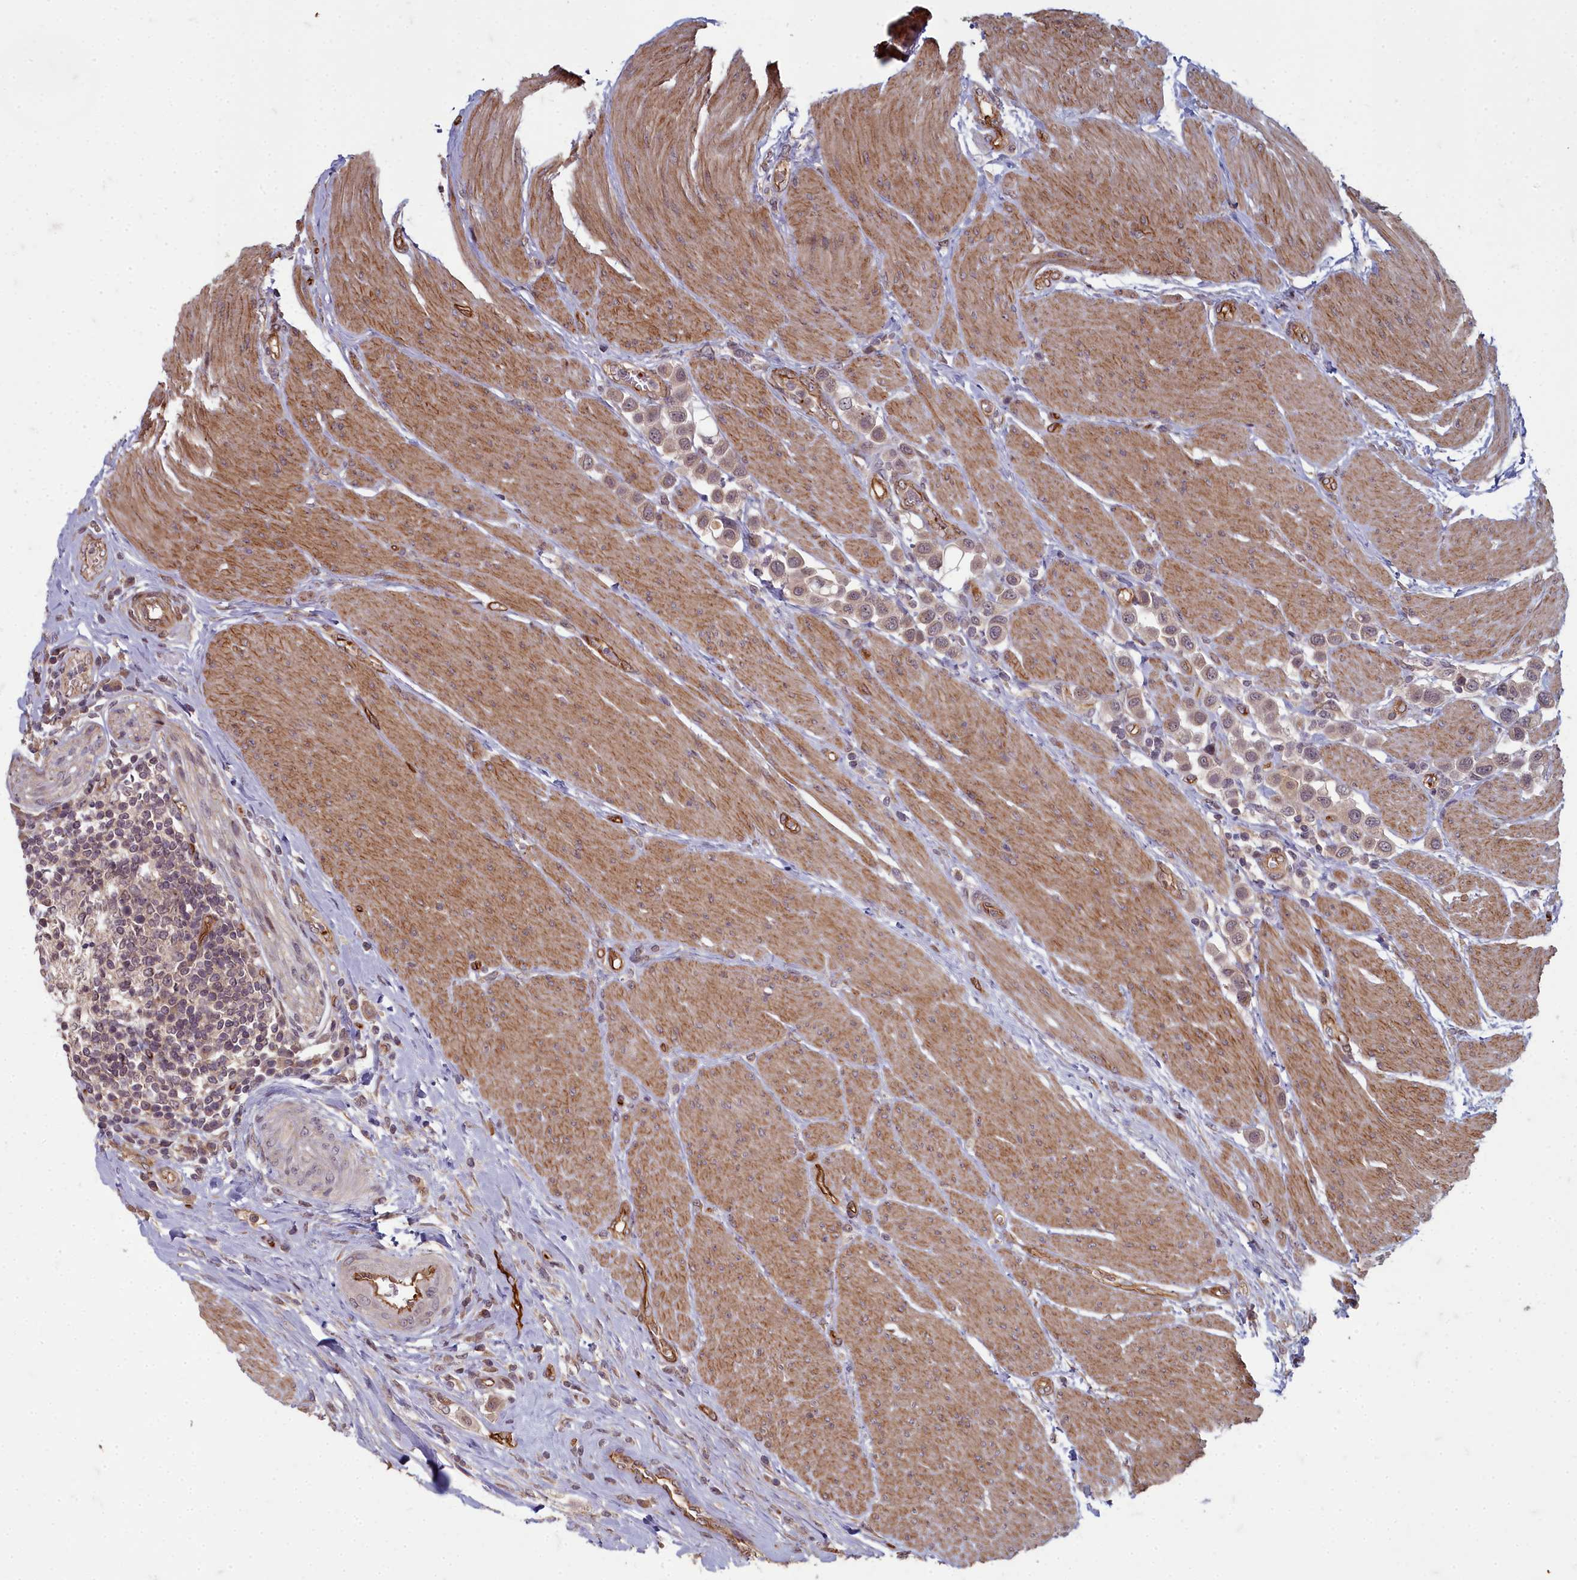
{"staining": {"intensity": "weak", "quantity": ">75%", "location": "cytoplasmic/membranous,nuclear"}, "tissue": "urothelial cancer", "cell_type": "Tumor cells", "image_type": "cancer", "snomed": [{"axis": "morphology", "description": "Urothelial carcinoma, High grade"}, {"axis": "topography", "description": "Urinary bladder"}], "caption": "Protein expression by IHC exhibits weak cytoplasmic/membranous and nuclear positivity in about >75% of tumor cells in urothelial cancer.", "gene": "TSPYL4", "patient": {"sex": "male", "age": 50}}